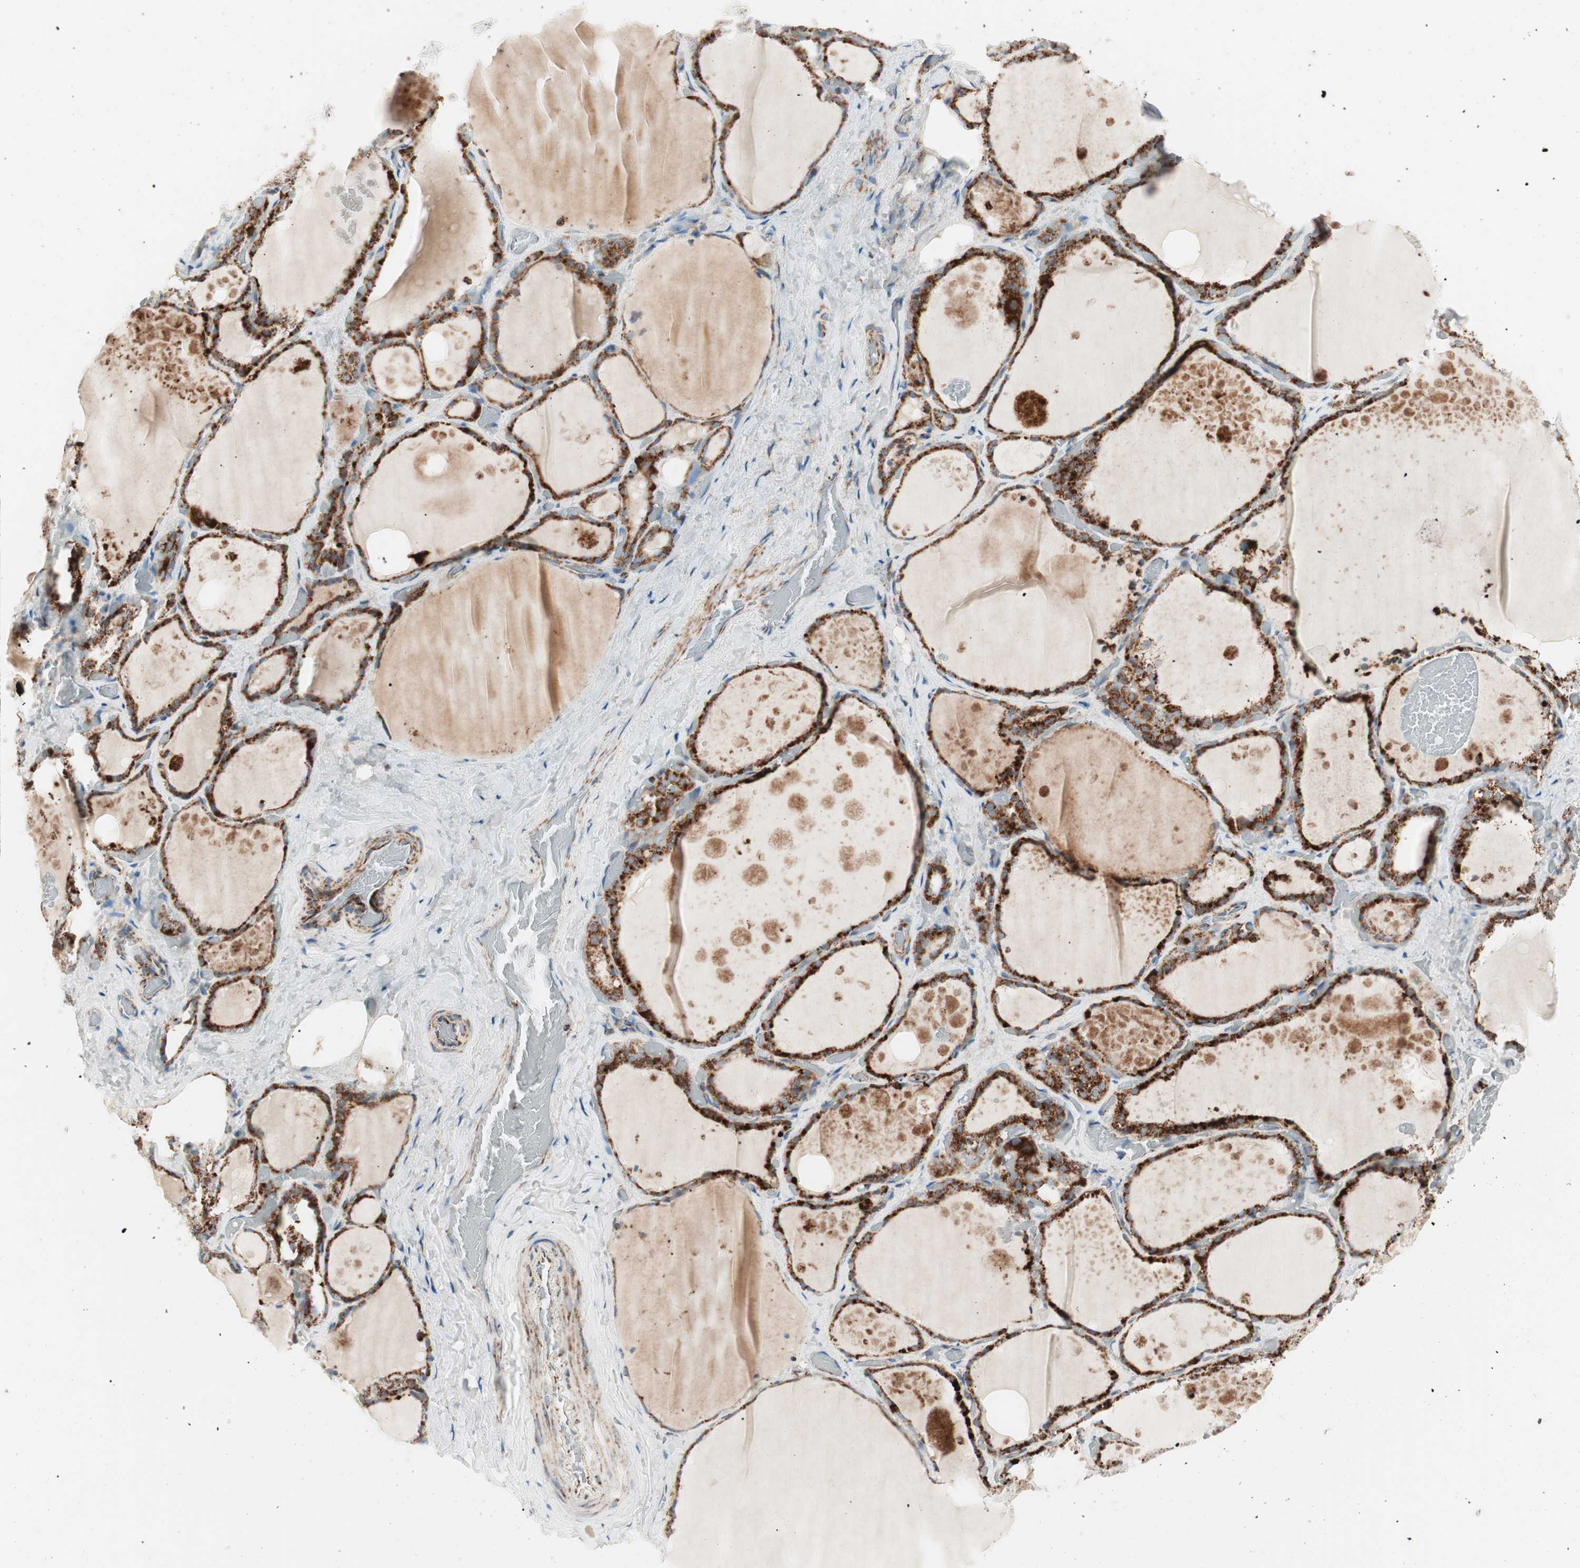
{"staining": {"intensity": "strong", "quantity": ">75%", "location": "cytoplasmic/membranous"}, "tissue": "thyroid gland", "cell_type": "Glandular cells", "image_type": "normal", "snomed": [{"axis": "morphology", "description": "Normal tissue, NOS"}, {"axis": "topography", "description": "Thyroid gland"}], "caption": "Immunohistochemical staining of unremarkable human thyroid gland shows high levels of strong cytoplasmic/membranous staining in approximately >75% of glandular cells. (Stains: DAB in brown, nuclei in blue, Microscopy: brightfield microscopy at high magnification).", "gene": "TOMM20", "patient": {"sex": "male", "age": 61}}